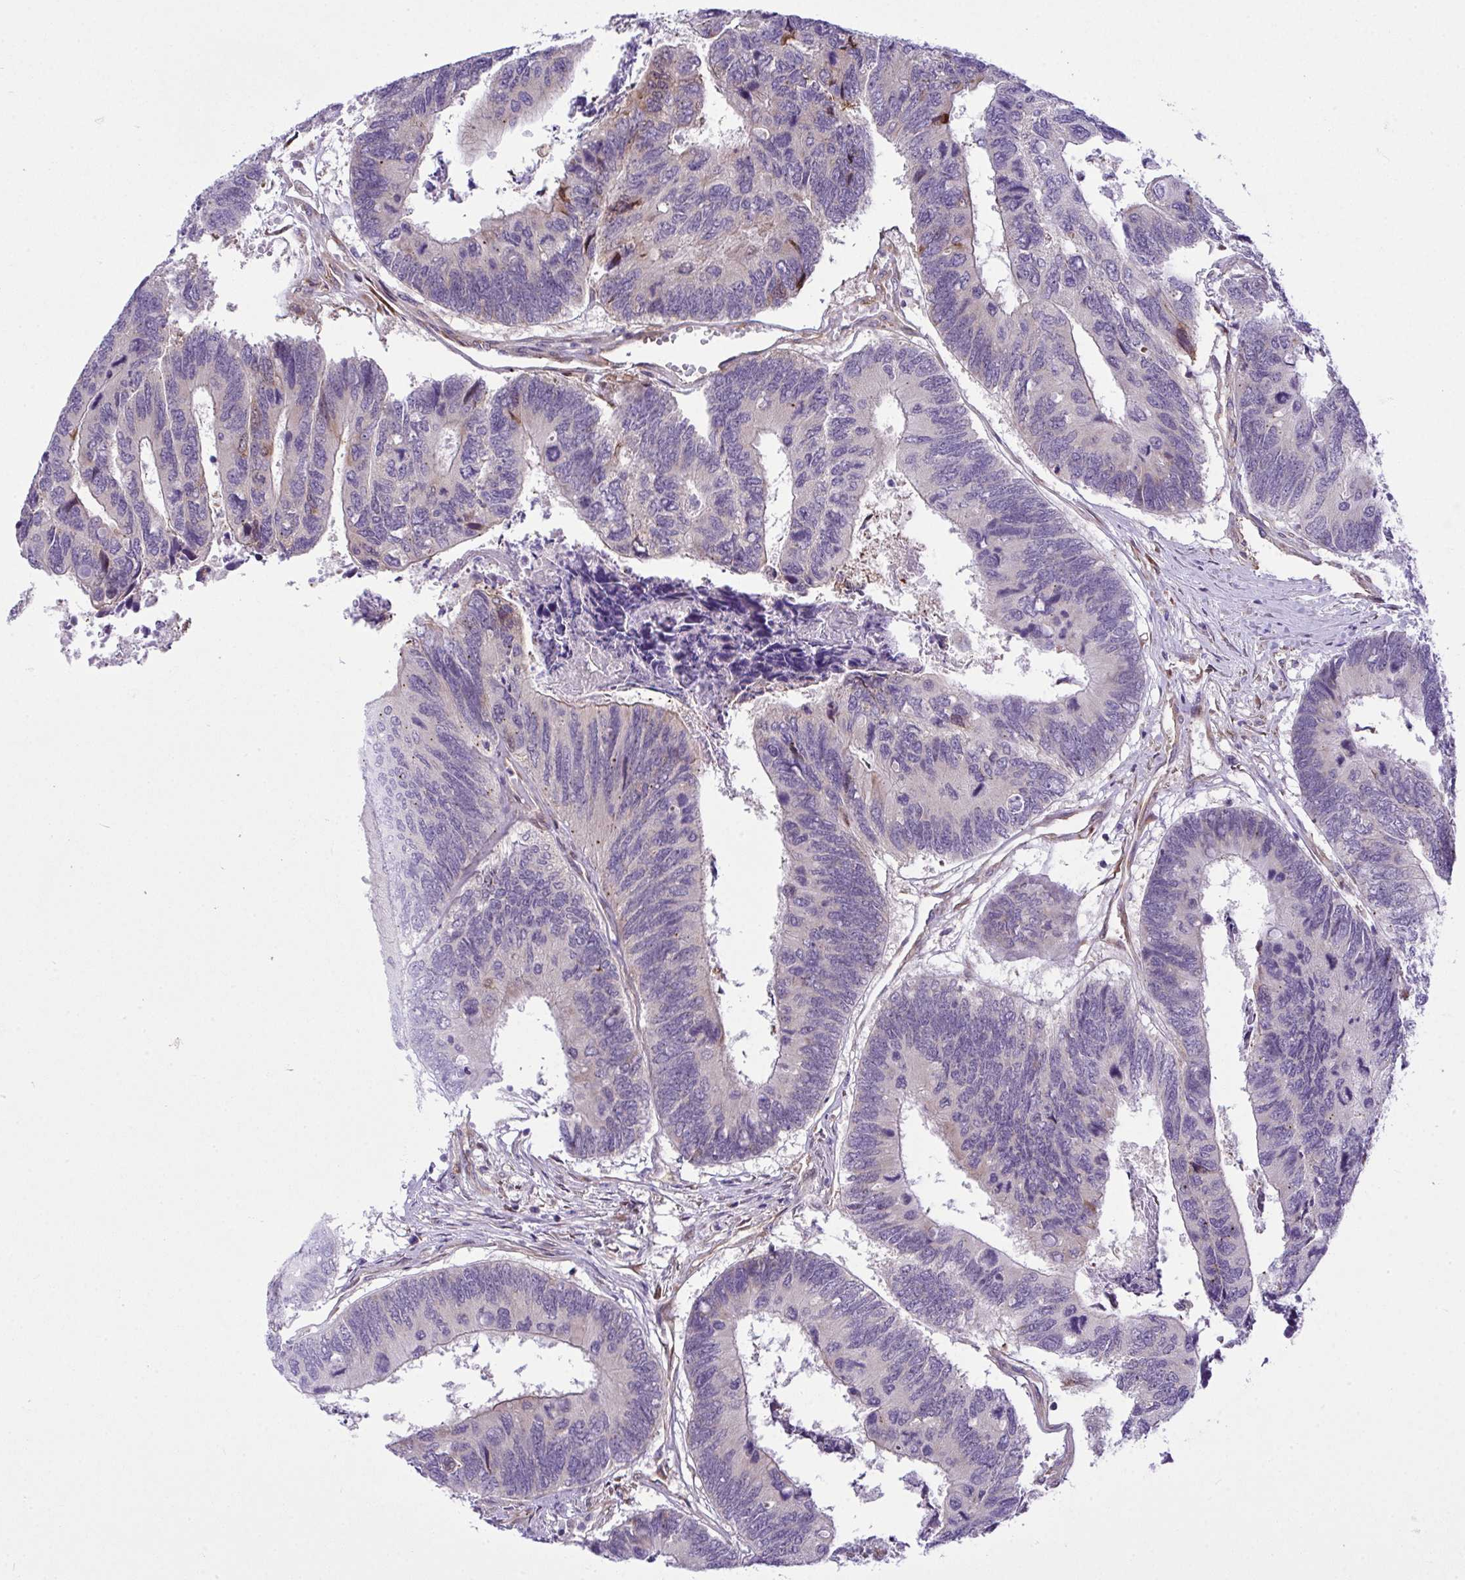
{"staining": {"intensity": "moderate", "quantity": "<25%", "location": "cytoplasmic/membranous"}, "tissue": "colorectal cancer", "cell_type": "Tumor cells", "image_type": "cancer", "snomed": [{"axis": "morphology", "description": "Adenocarcinoma, NOS"}, {"axis": "topography", "description": "Colon"}], "caption": "High-magnification brightfield microscopy of adenocarcinoma (colorectal) stained with DAB (3,3'-diaminobenzidine) (brown) and counterstained with hematoxylin (blue). tumor cells exhibit moderate cytoplasmic/membranous staining is seen in about<25% of cells.", "gene": "RSKR", "patient": {"sex": "female", "age": 67}}